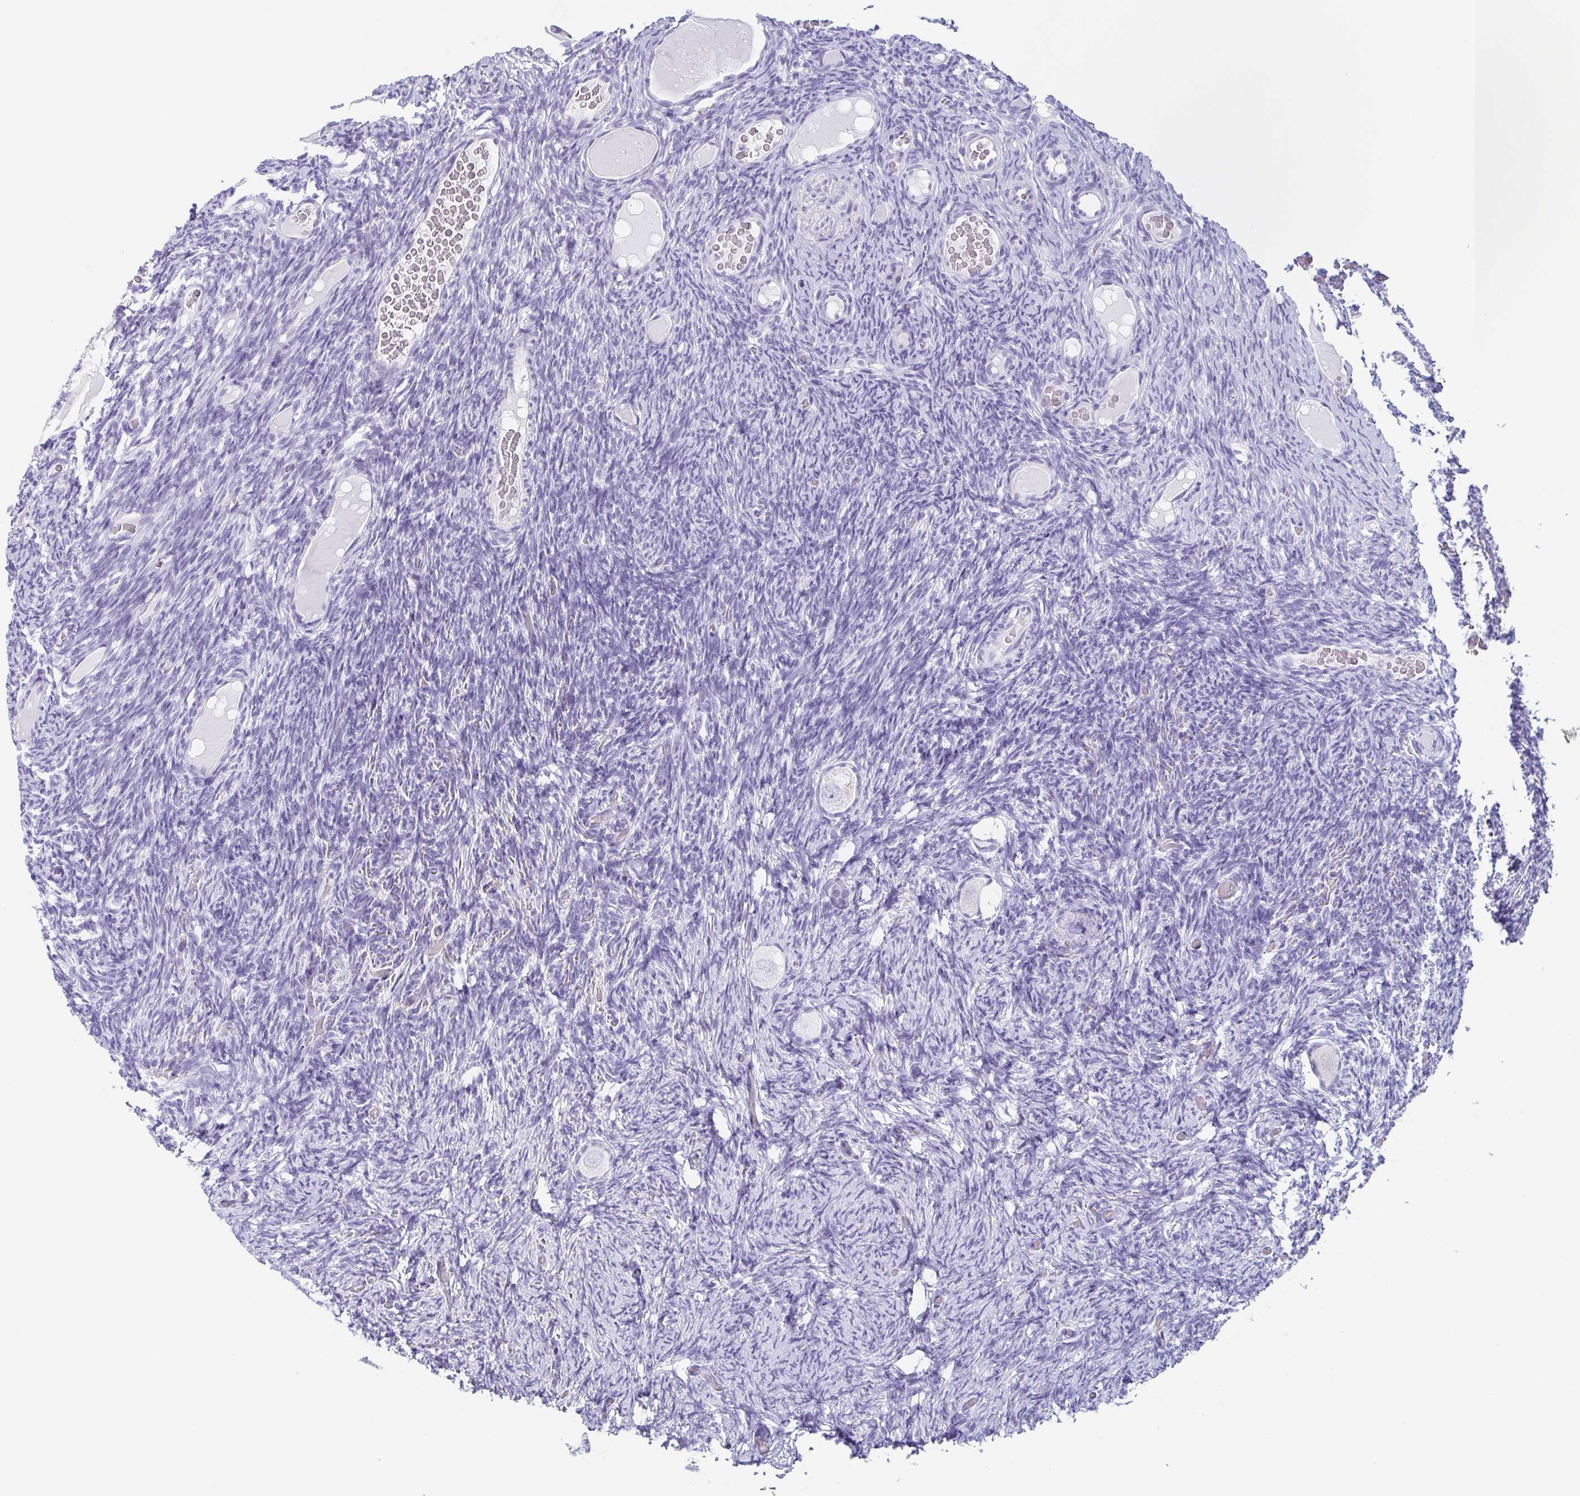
{"staining": {"intensity": "negative", "quantity": "none", "location": "none"}, "tissue": "ovary", "cell_type": "Follicle cells", "image_type": "normal", "snomed": [{"axis": "morphology", "description": "Normal tissue, NOS"}, {"axis": "topography", "description": "Ovary"}], "caption": "DAB (3,3'-diaminobenzidine) immunohistochemical staining of unremarkable human ovary demonstrates no significant positivity in follicle cells.", "gene": "TAGLN3", "patient": {"sex": "female", "age": 34}}